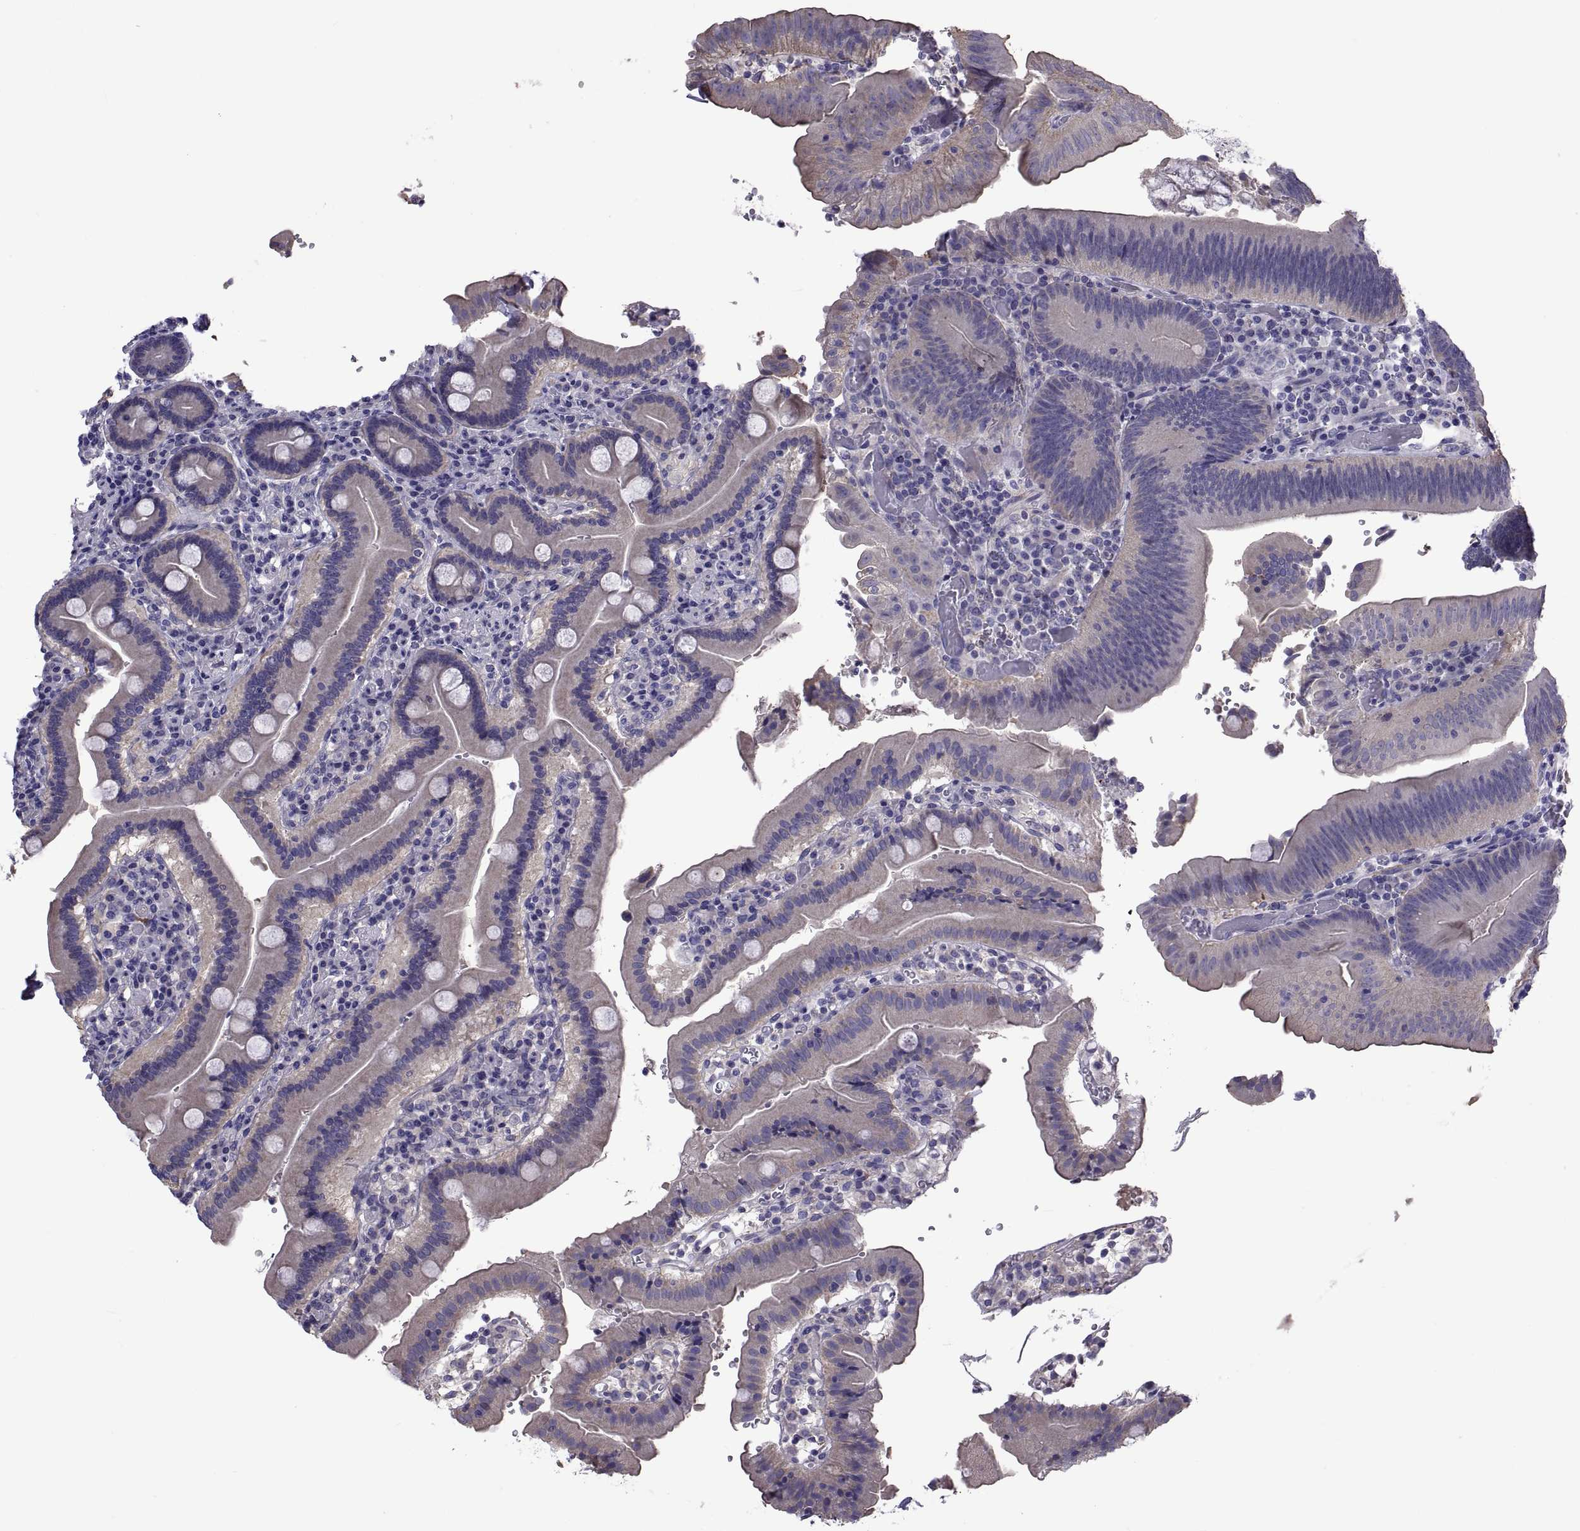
{"staining": {"intensity": "negative", "quantity": "none", "location": "none"}, "tissue": "duodenum", "cell_type": "Glandular cells", "image_type": "normal", "snomed": [{"axis": "morphology", "description": "Normal tissue, NOS"}, {"axis": "topography", "description": "Duodenum"}], "caption": "IHC of unremarkable human duodenum exhibits no positivity in glandular cells. (DAB (3,3'-diaminobenzidine) IHC with hematoxylin counter stain).", "gene": "TMC3", "patient": {"sex": "female", "age": 62}}